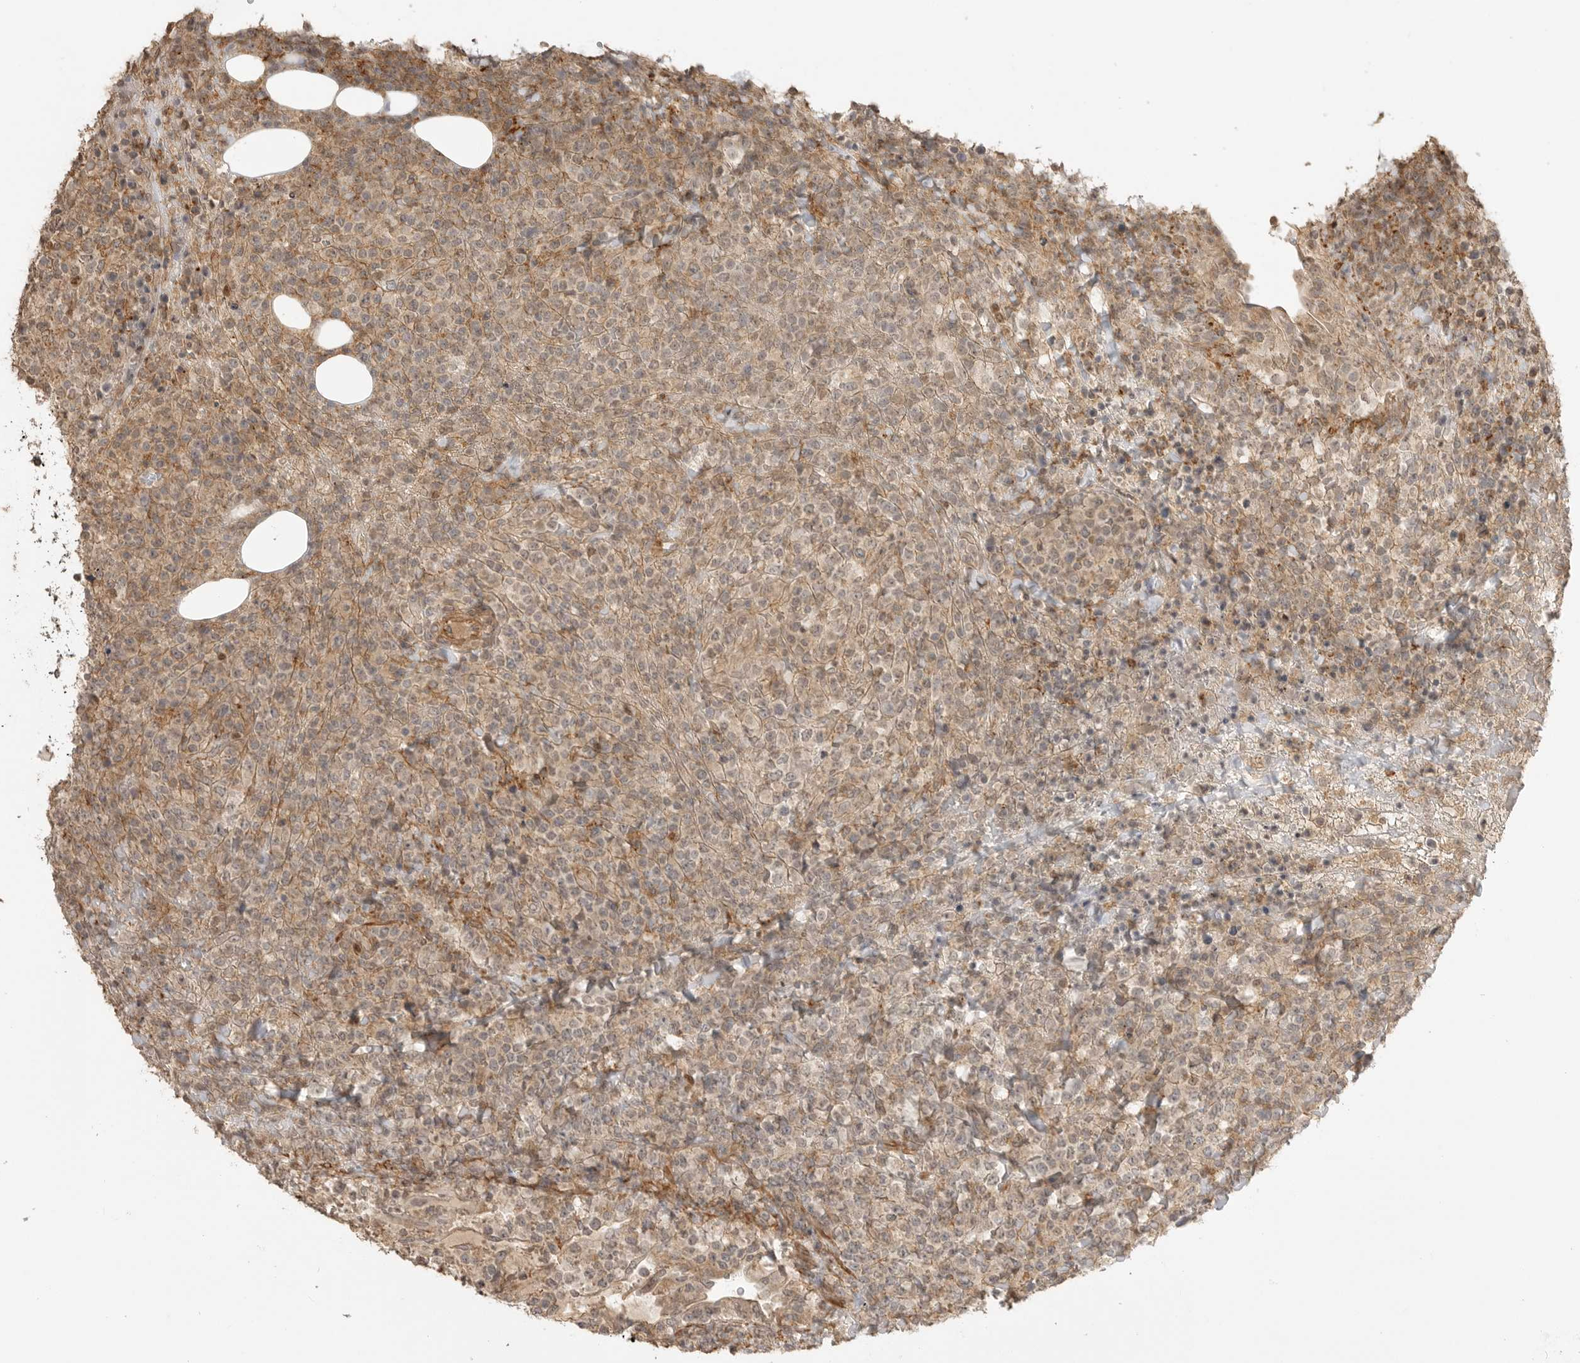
{"staining": {"intensity": "weak", "quantity": "25%-75%", "location": "cytoplasmic/membranous"}, "tissue": "lymphoma", "cell_type": "Tumor cells", "image_type": "cancer", "snomed": [{"axis": "morphology", "description": "Malignant lymphoma, non-Hodgkin's type, High grade"}, {"axis": "topography", "description": "Lymph node"}], "caption": "There is low levels of weak cytoplasmic/membranous expression in tumor cells of high-grade malignant lymphoma, non-Hodgkin's type, as demonstrated by immunohistochemical staining (brown color).", "gene": "GPC2", "patient": {"sex": "male", "age": 13}}